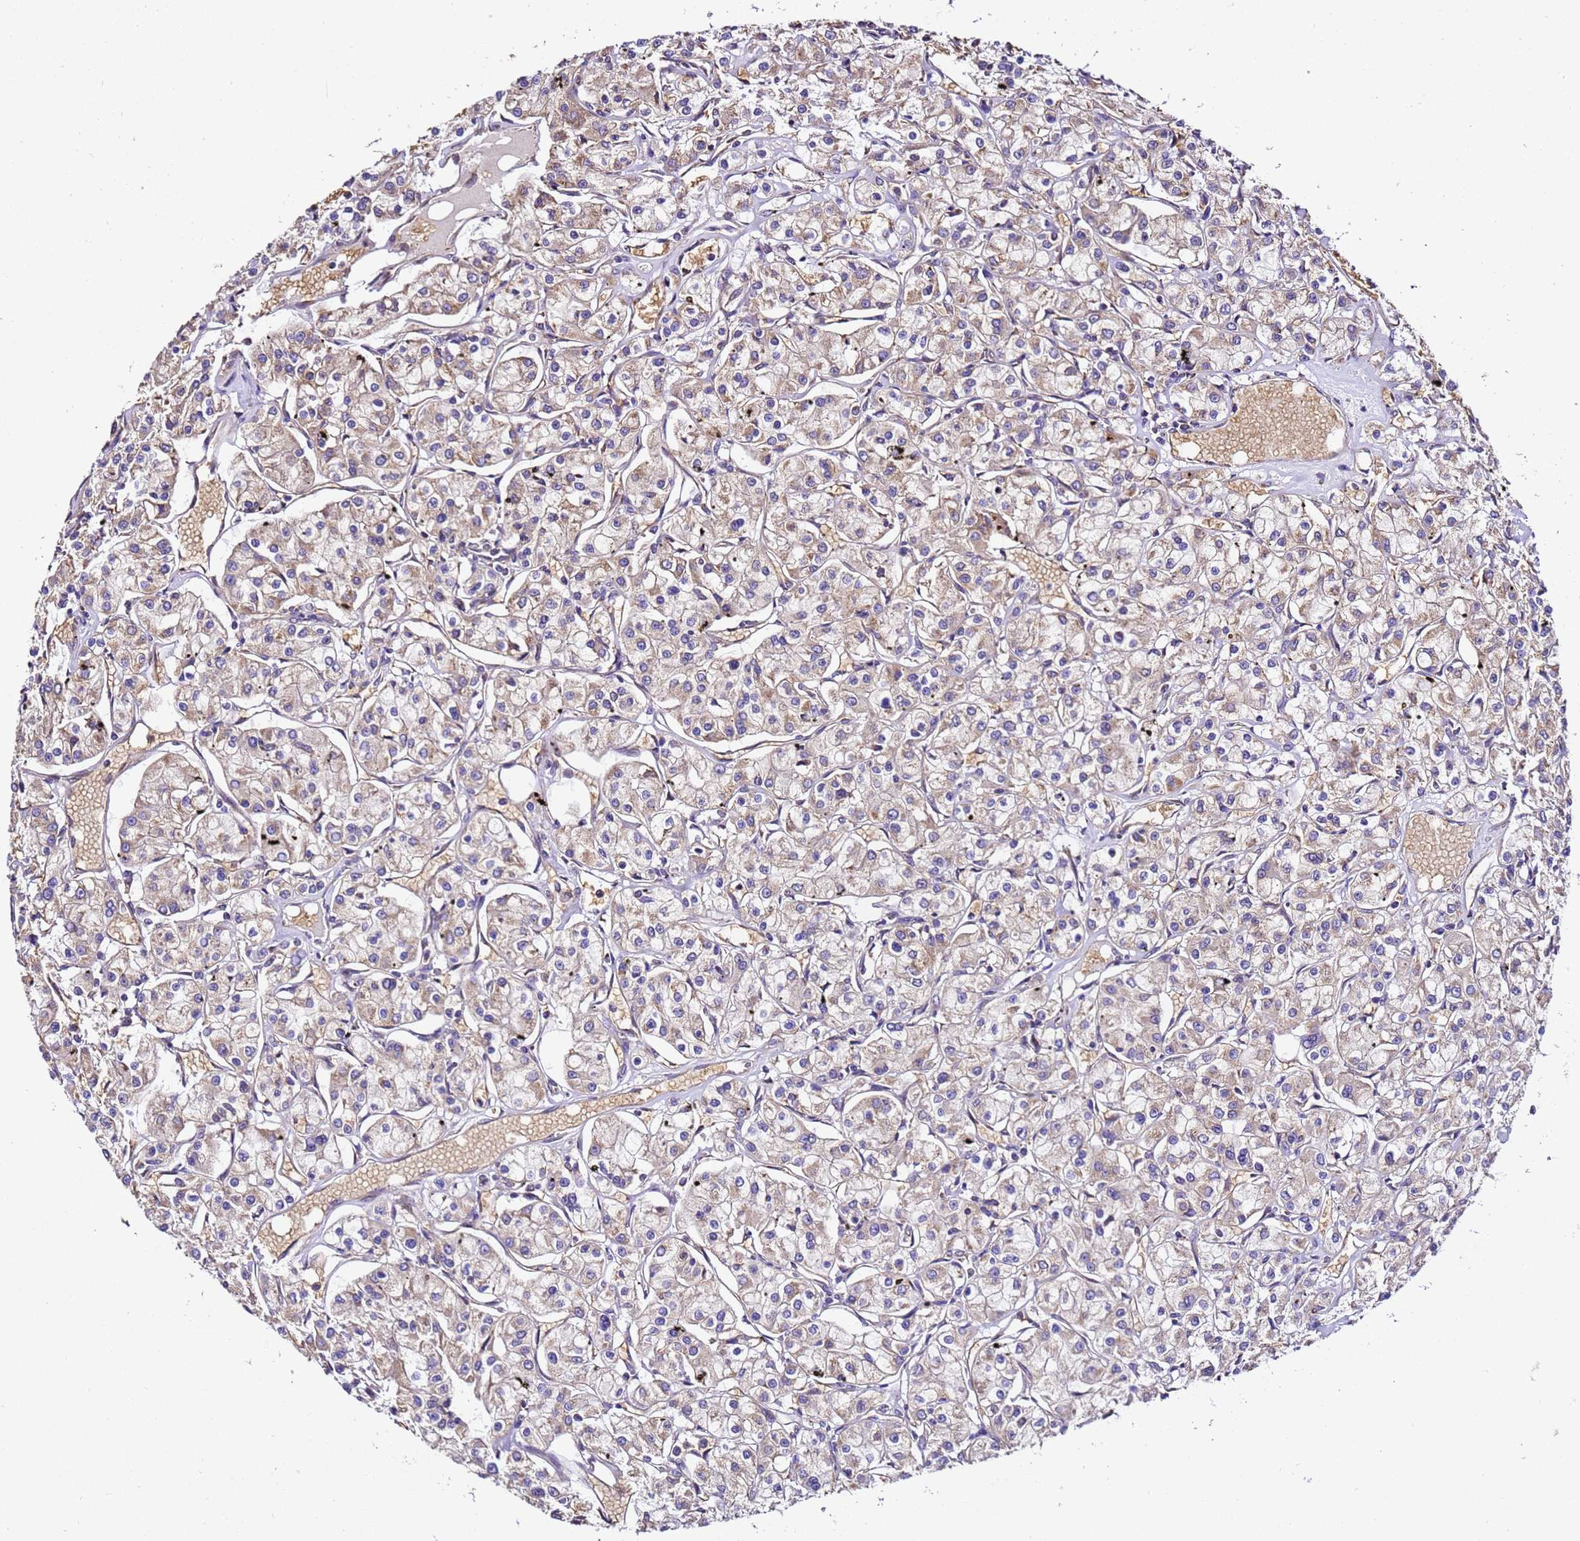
{"staining": {"intensity": "weak", "quantity": "25%-75%", "location": "cytoplasmic/membranous"}, "tissue": "renal cancer", "cell_type": "Tumor cells", "image_type": "cancer", "snomed": [{"axis": "morphology", "description": "Adenocarcinoma, NOS"}, {"axis": "topography", "description": "Kidney"}], "caption": "Tumor cells show low levels of weak cytoplasmic/membranous staining in about 25%-75% of cells in renal cancer.", "gene": "LRRIQ1", "patient": {"sex": "female", "age": 59}}